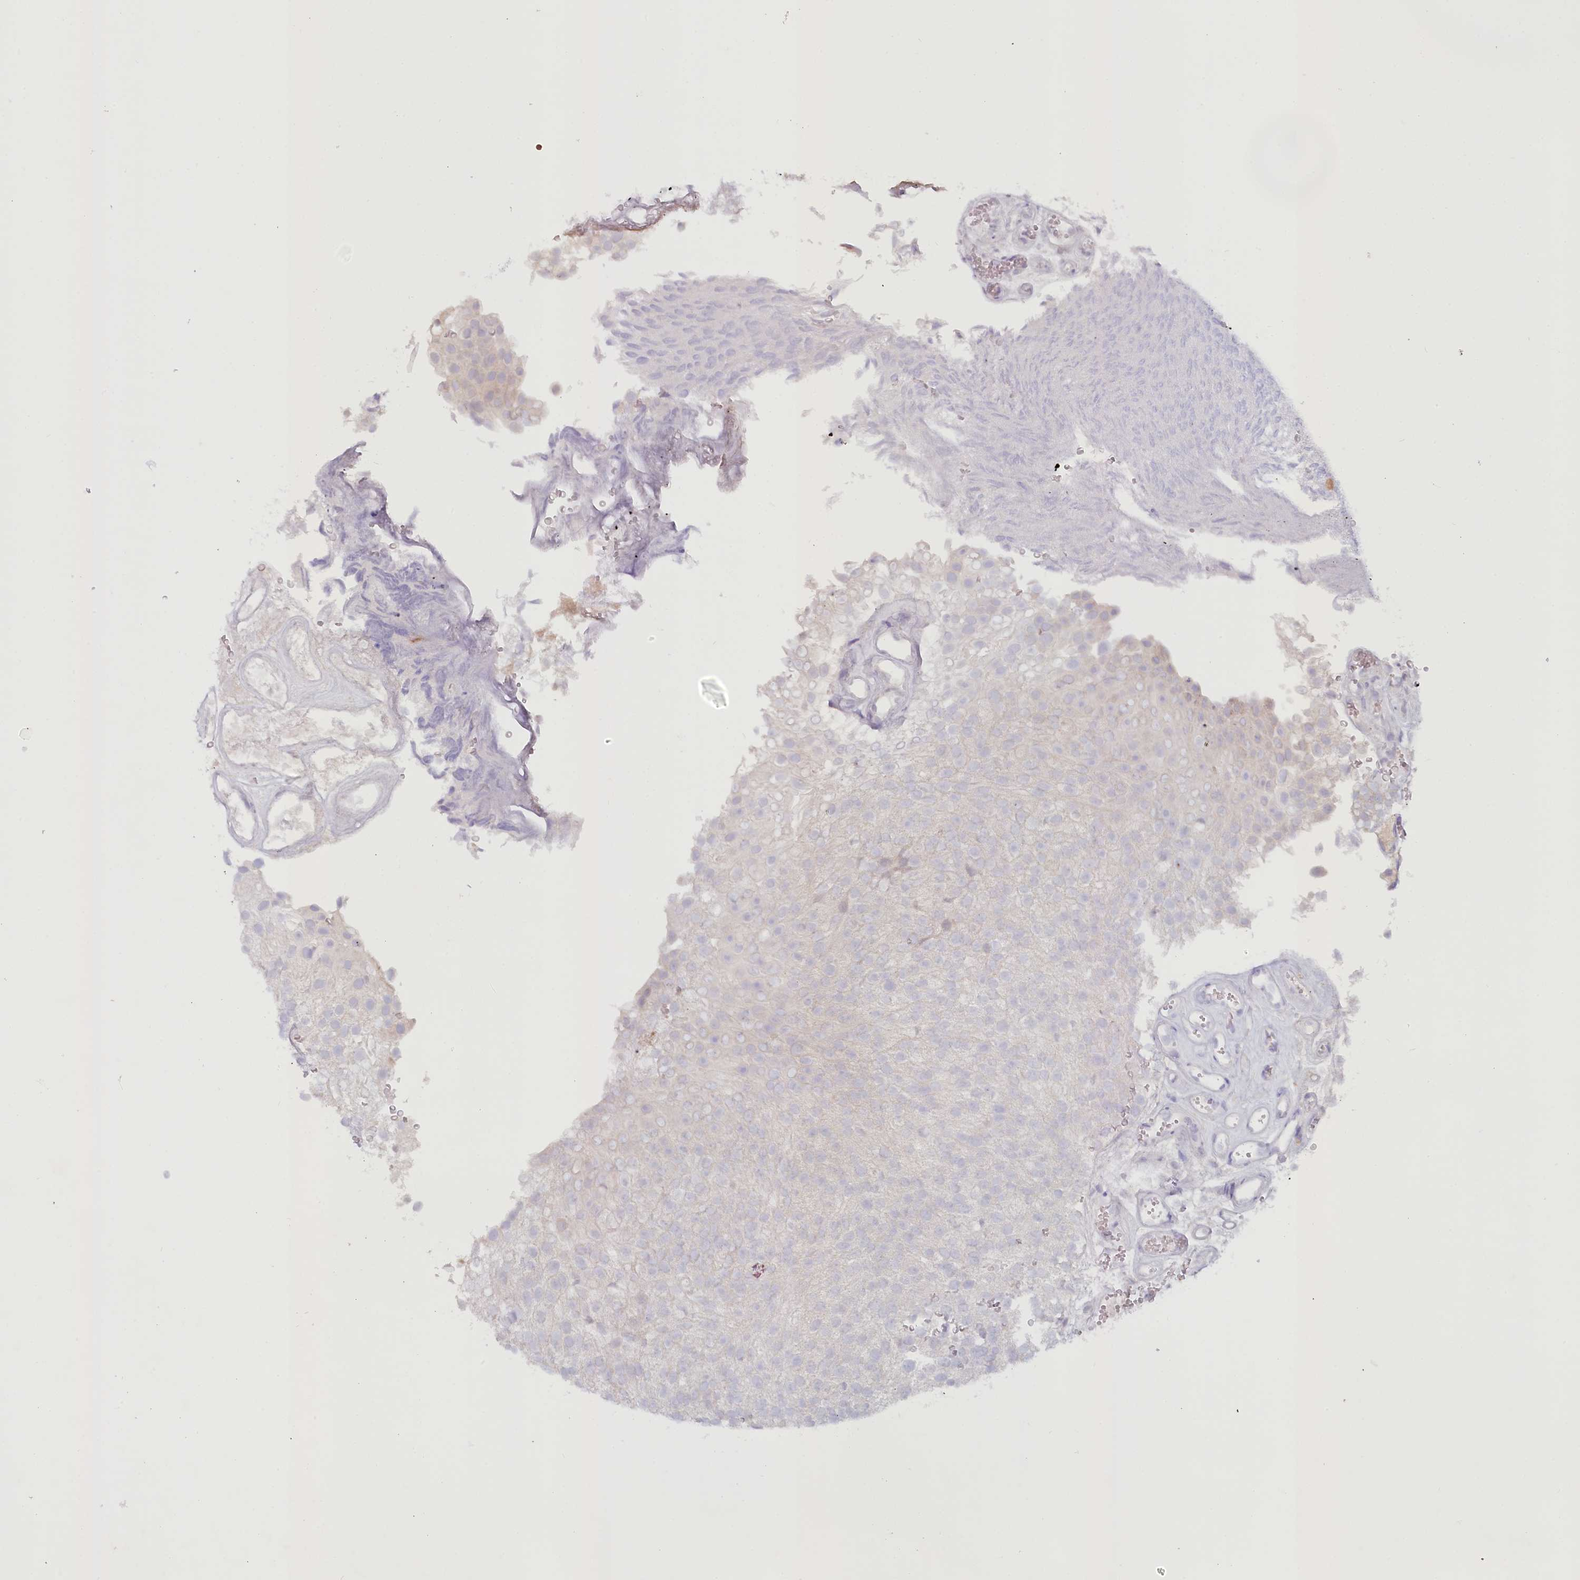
{"staining": {"intensity": "negative", "quantity": "none", "location": "none"}, "tissue": "urothelial cancer", "cell_type": "Tumor cells", "image_type": "cancer", "snomed": [{"axis": "morphology", "description": "Urothelial carcinoma, Low grade"}, {"axis": "topography", "description": "Urinary bladder"}], "caption": "Immunohistochemistry of low-grade urothelial carcinoma reveals no staining in tumor cells.", "gene": "PSAPL1", "patient": {"sex": "male", "age": 78}}